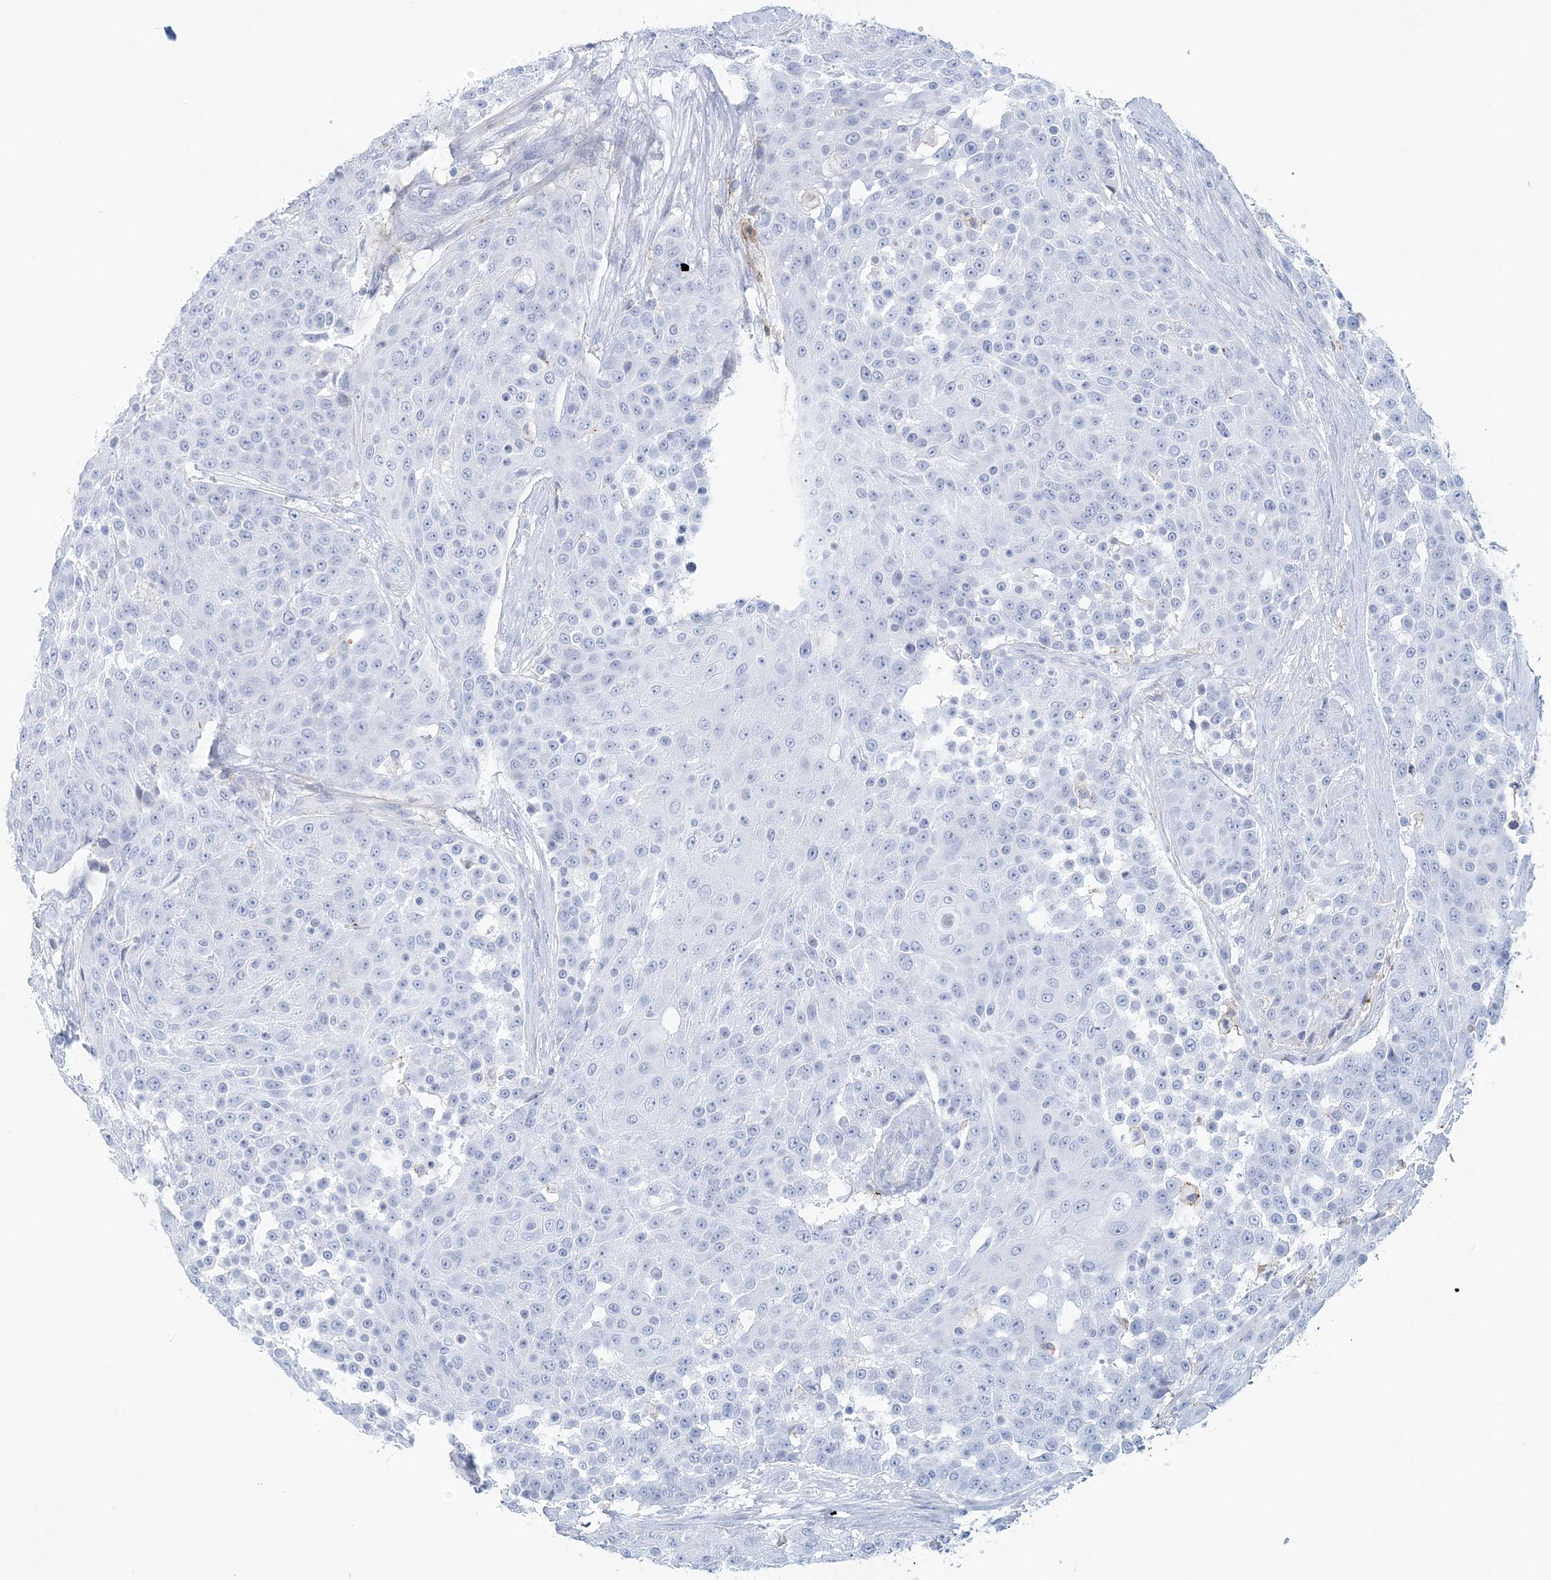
{"staining": {"intensity": "negative", "quantity": "none", "location": "none"}, "tissue": "urothelial cancer", "cell_type": "Tumor cells", "image_type": "cancer", "snomed": [{"axis": "morphology", "description": "Urothelial carcinoma, High grade"}, {"axis": "topography", "description": "Urinary bladder"}], "caption": "Tumor cells show no significant protein expression in high-grade urothelial carcinoma.", "gene": "NKX6-1", "patient": {"sex": "female", "age": 63}}